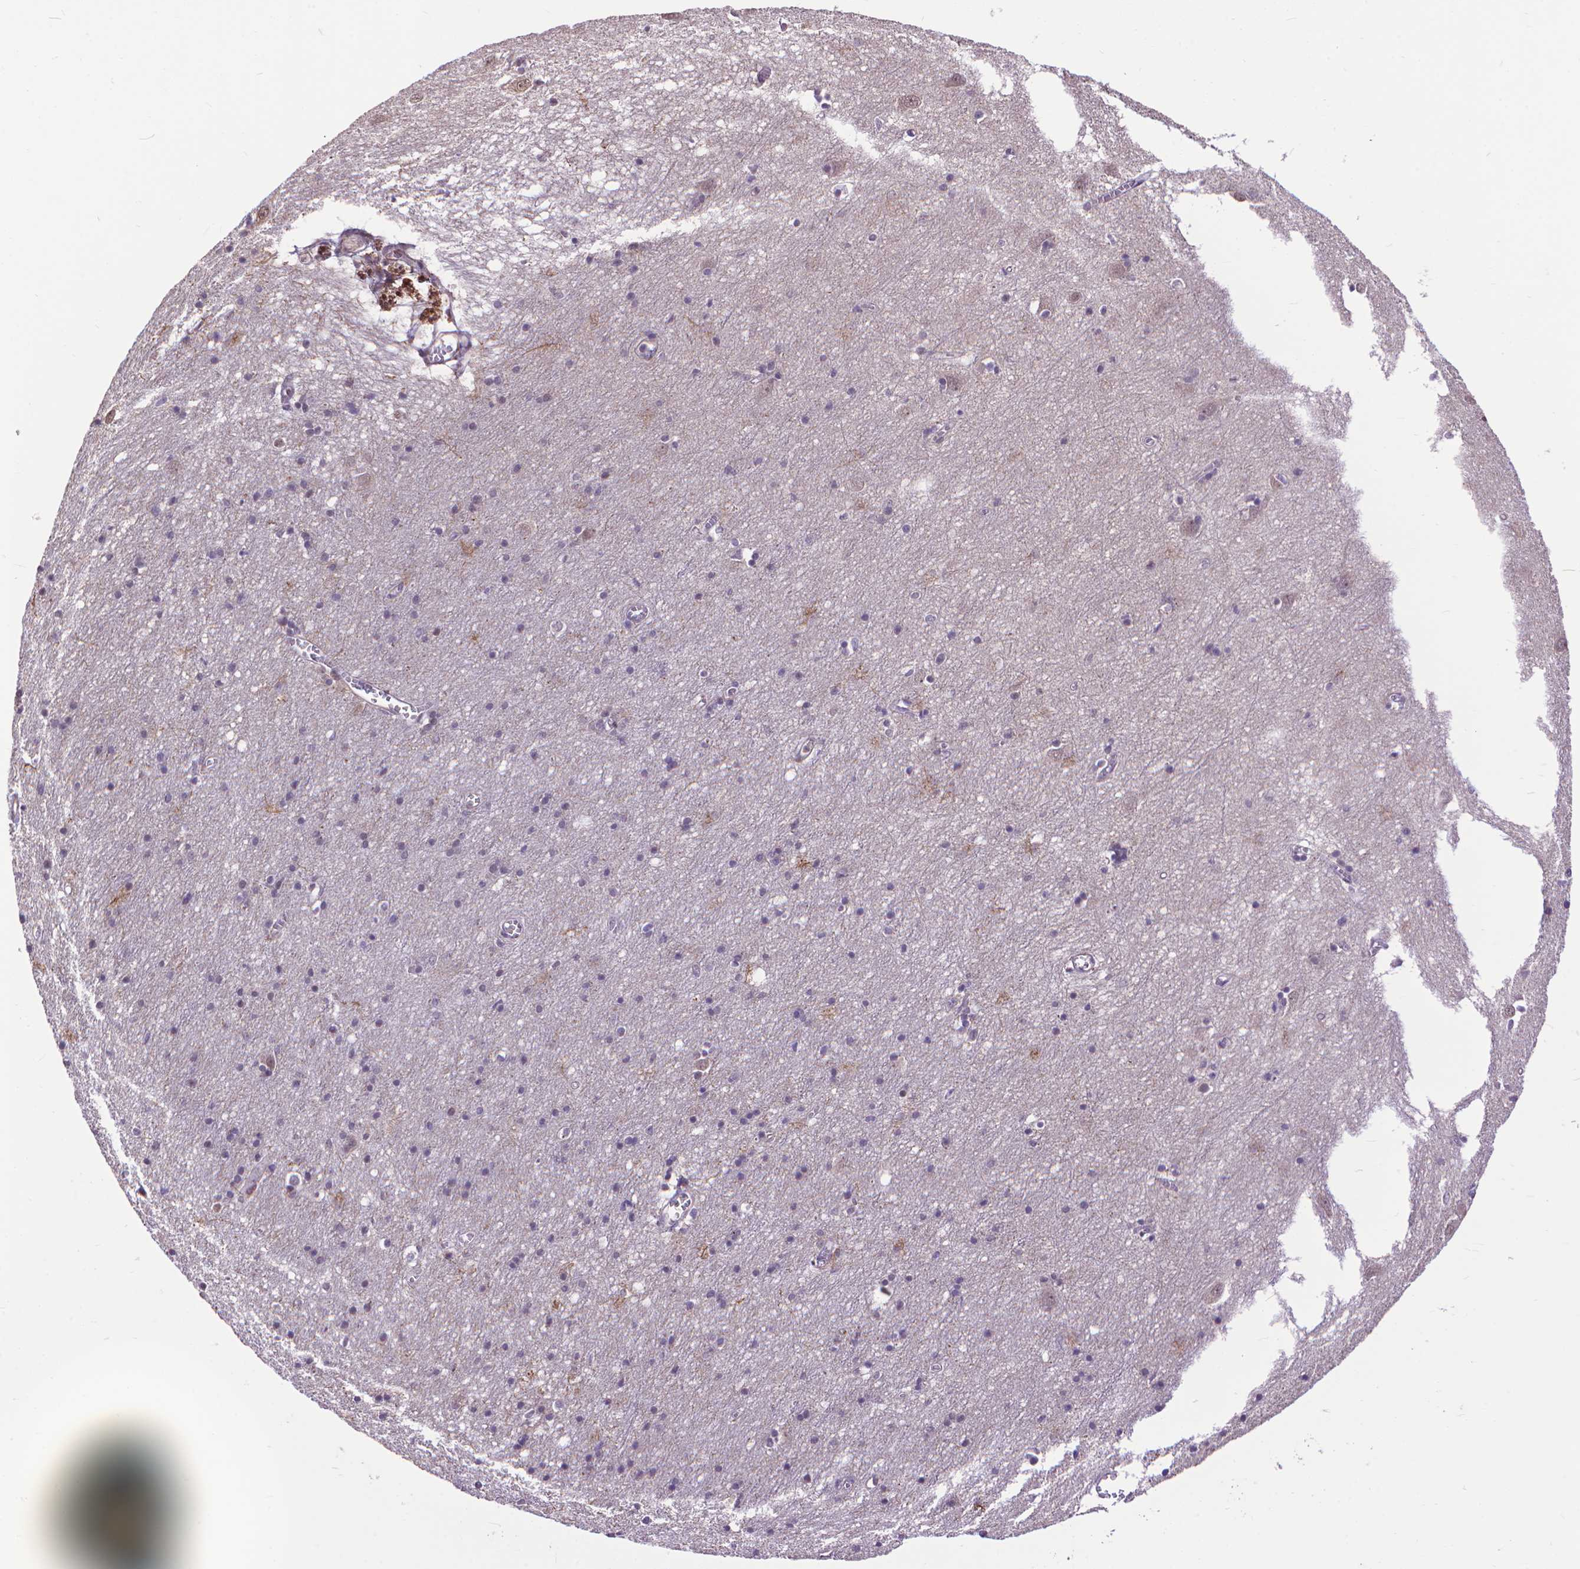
{"staining": {"intensity": "moderate", "quantity": "<25%", "location": "nuclear"}, "tissue": "cerebral cortex", "cell_type": "Endothelial cells", "image_type": "normal", "snomed": [{"axis": "morphology", "description": "Normal tissue, NOS"}, {"axis": "topography", "description": "Cerebral cortex"}], "caption": "Normal cerebral cortex was stained to show a protein in brown. There is low levels of moderate nuclear positivity in approximately <25% of endothelial cells. (DAB IHC, brown staining for protein, blue staining for nuclei).", "gene": "TMEM135", "patient": {"sex": "male", "age": 70}}